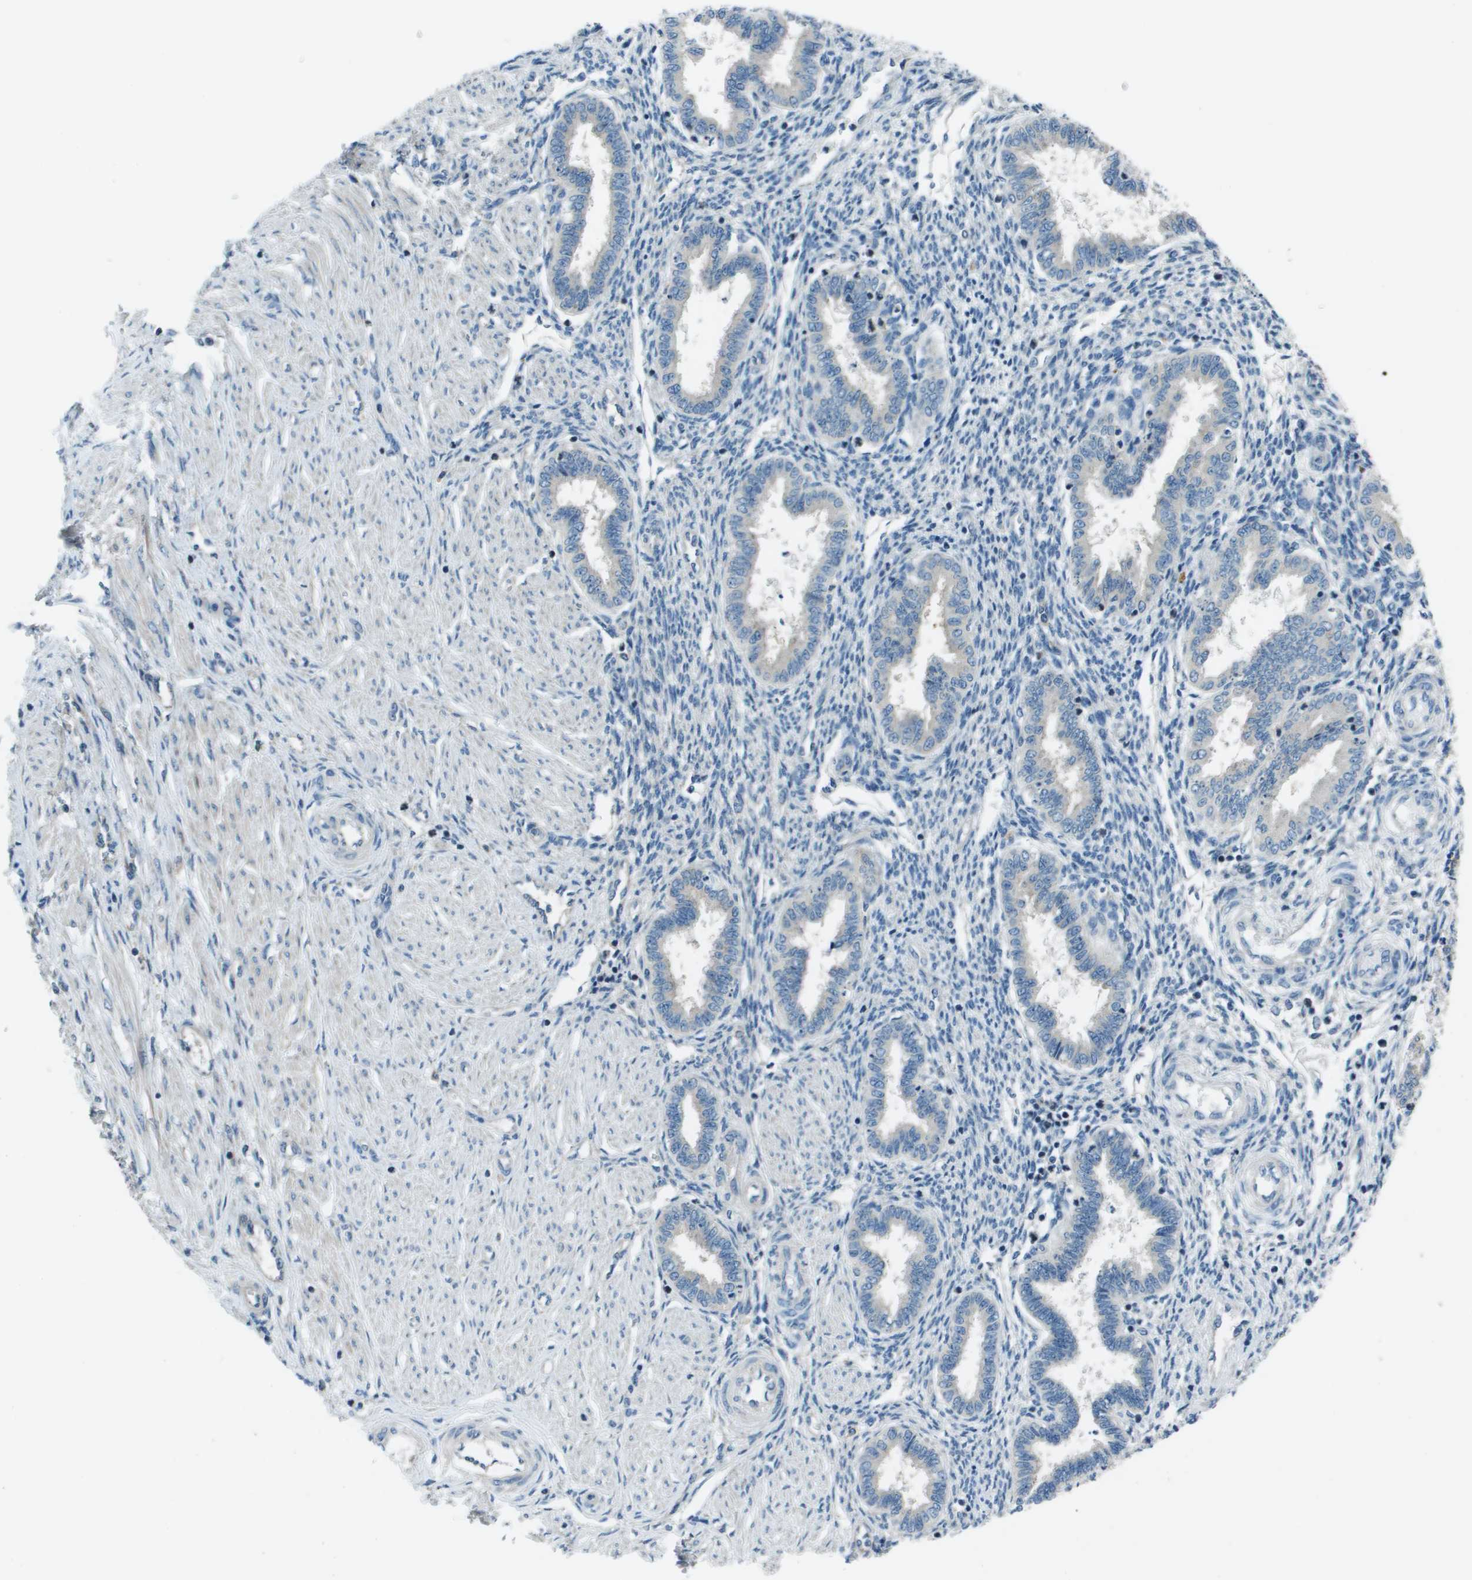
{"staining": {"intensity": "negative", "quantity": "none", "location": "none"}, "tissue": "endometrium", "cell_type": "Cells in endometrial stroma", "image_type": "normal", "snomed": [{"axis": "morphology", "description": "Normal tissue, NOS"}, {"axis": "topography", "description": "Endometrium"}], "caption": "DAB (3,3'-diaminobenzidine) immunohistochemical staining of normal endometrium shows no significant staining in cells in endometrial stroma. Nuclei are stained in blue.", "gene": "ARFGAP2", "patient": {"sex": "female", "age": 33}}